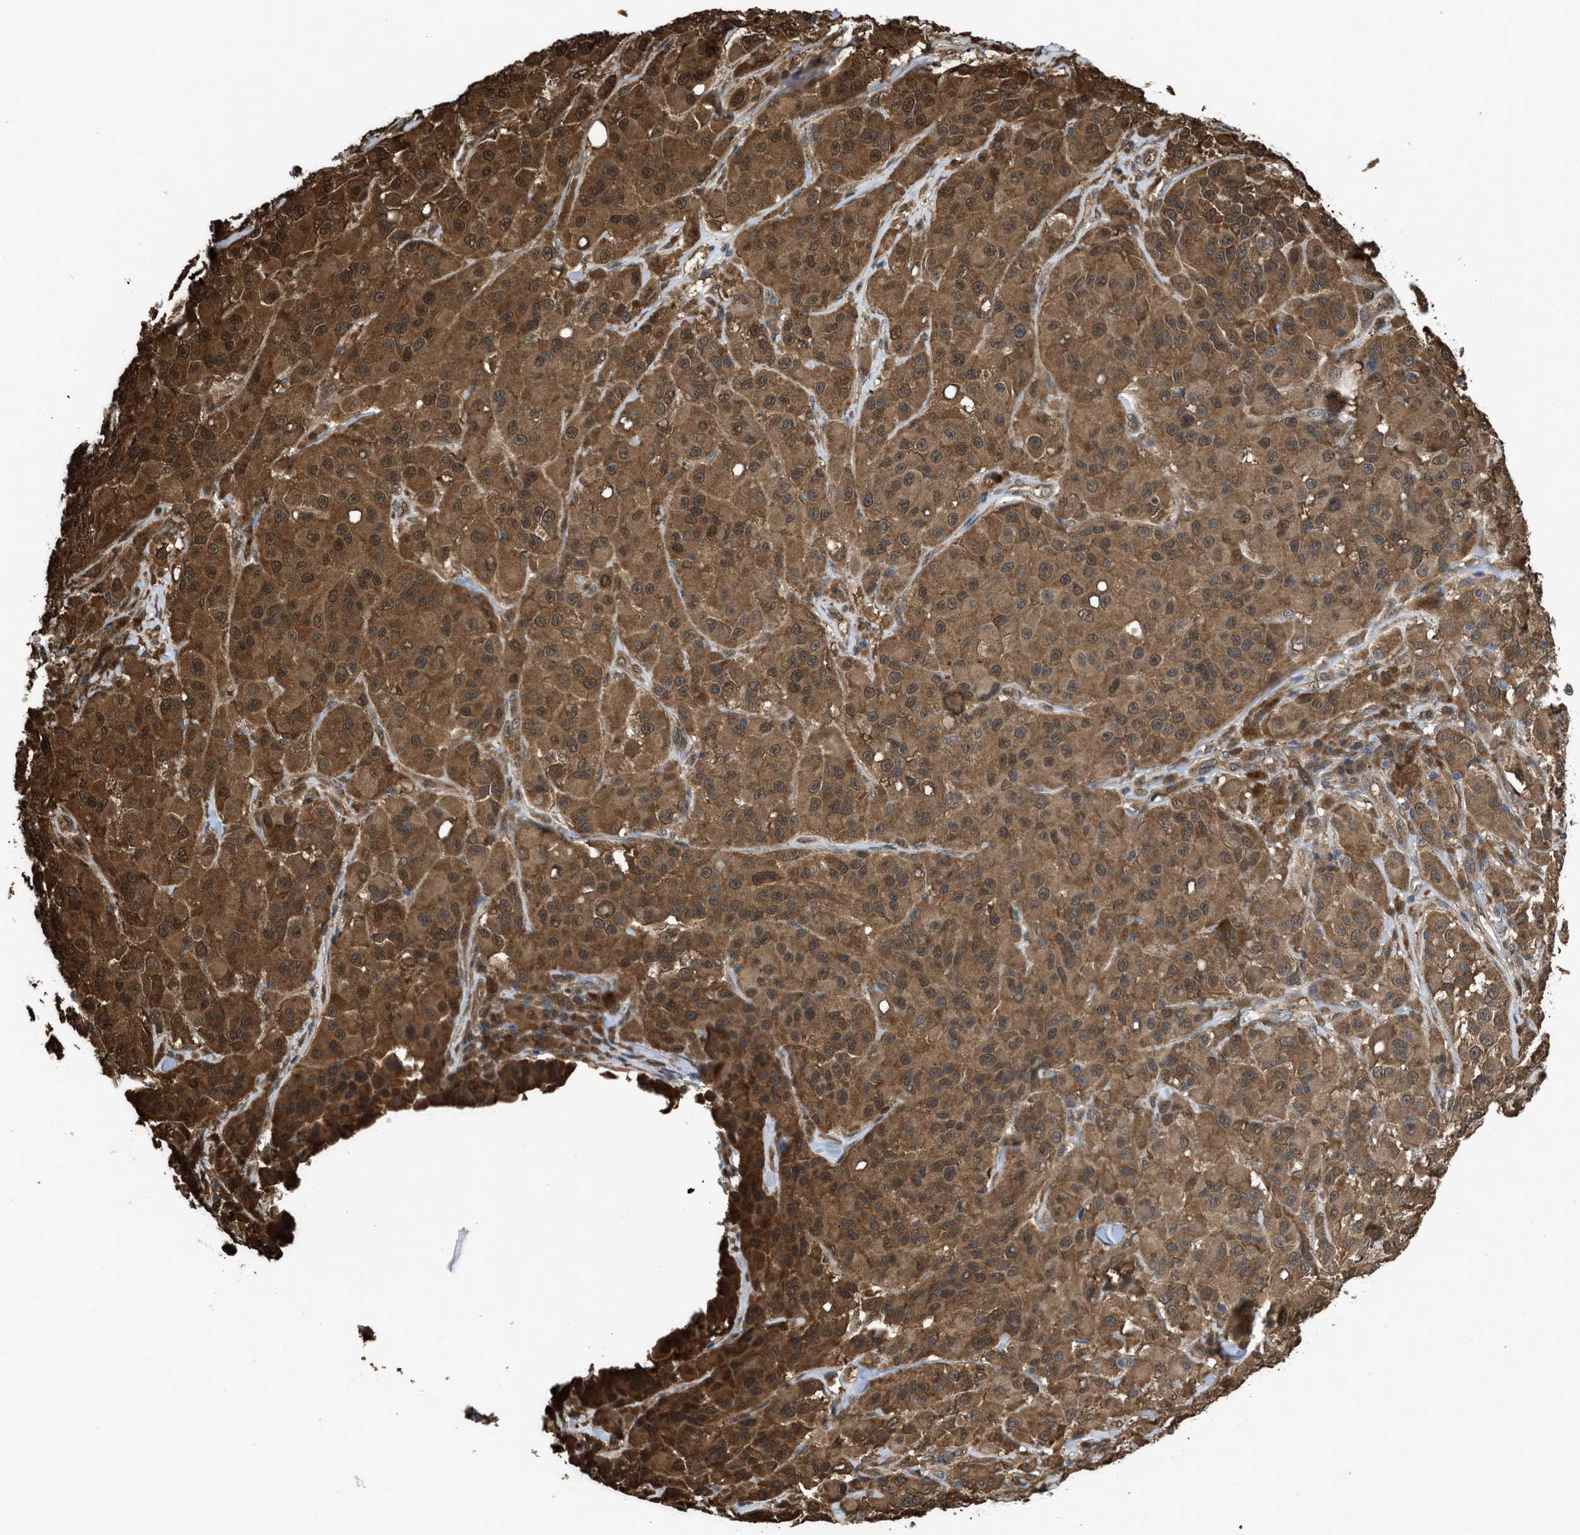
{"staining": {"intensity": "moderate", "quantity": ">75%", "location": "cytoplasmic/membranous"}, "tissue": "melanoma", "cell_type": "Tumor cells", "image_type": "cancer", "snomed": [{"axis": "morphology", "description": "Malignant melanoma, NOS"}, {"axis": "topography", "description": "Skin"}], "caption": "A photomicrograph of human malignant melanoma stained for a protein displays moderate cytoplasmic/membranous brown staining in tumor cells.", "gene": "YWHAG", "patient": {"sex": "male", "age": 84}}